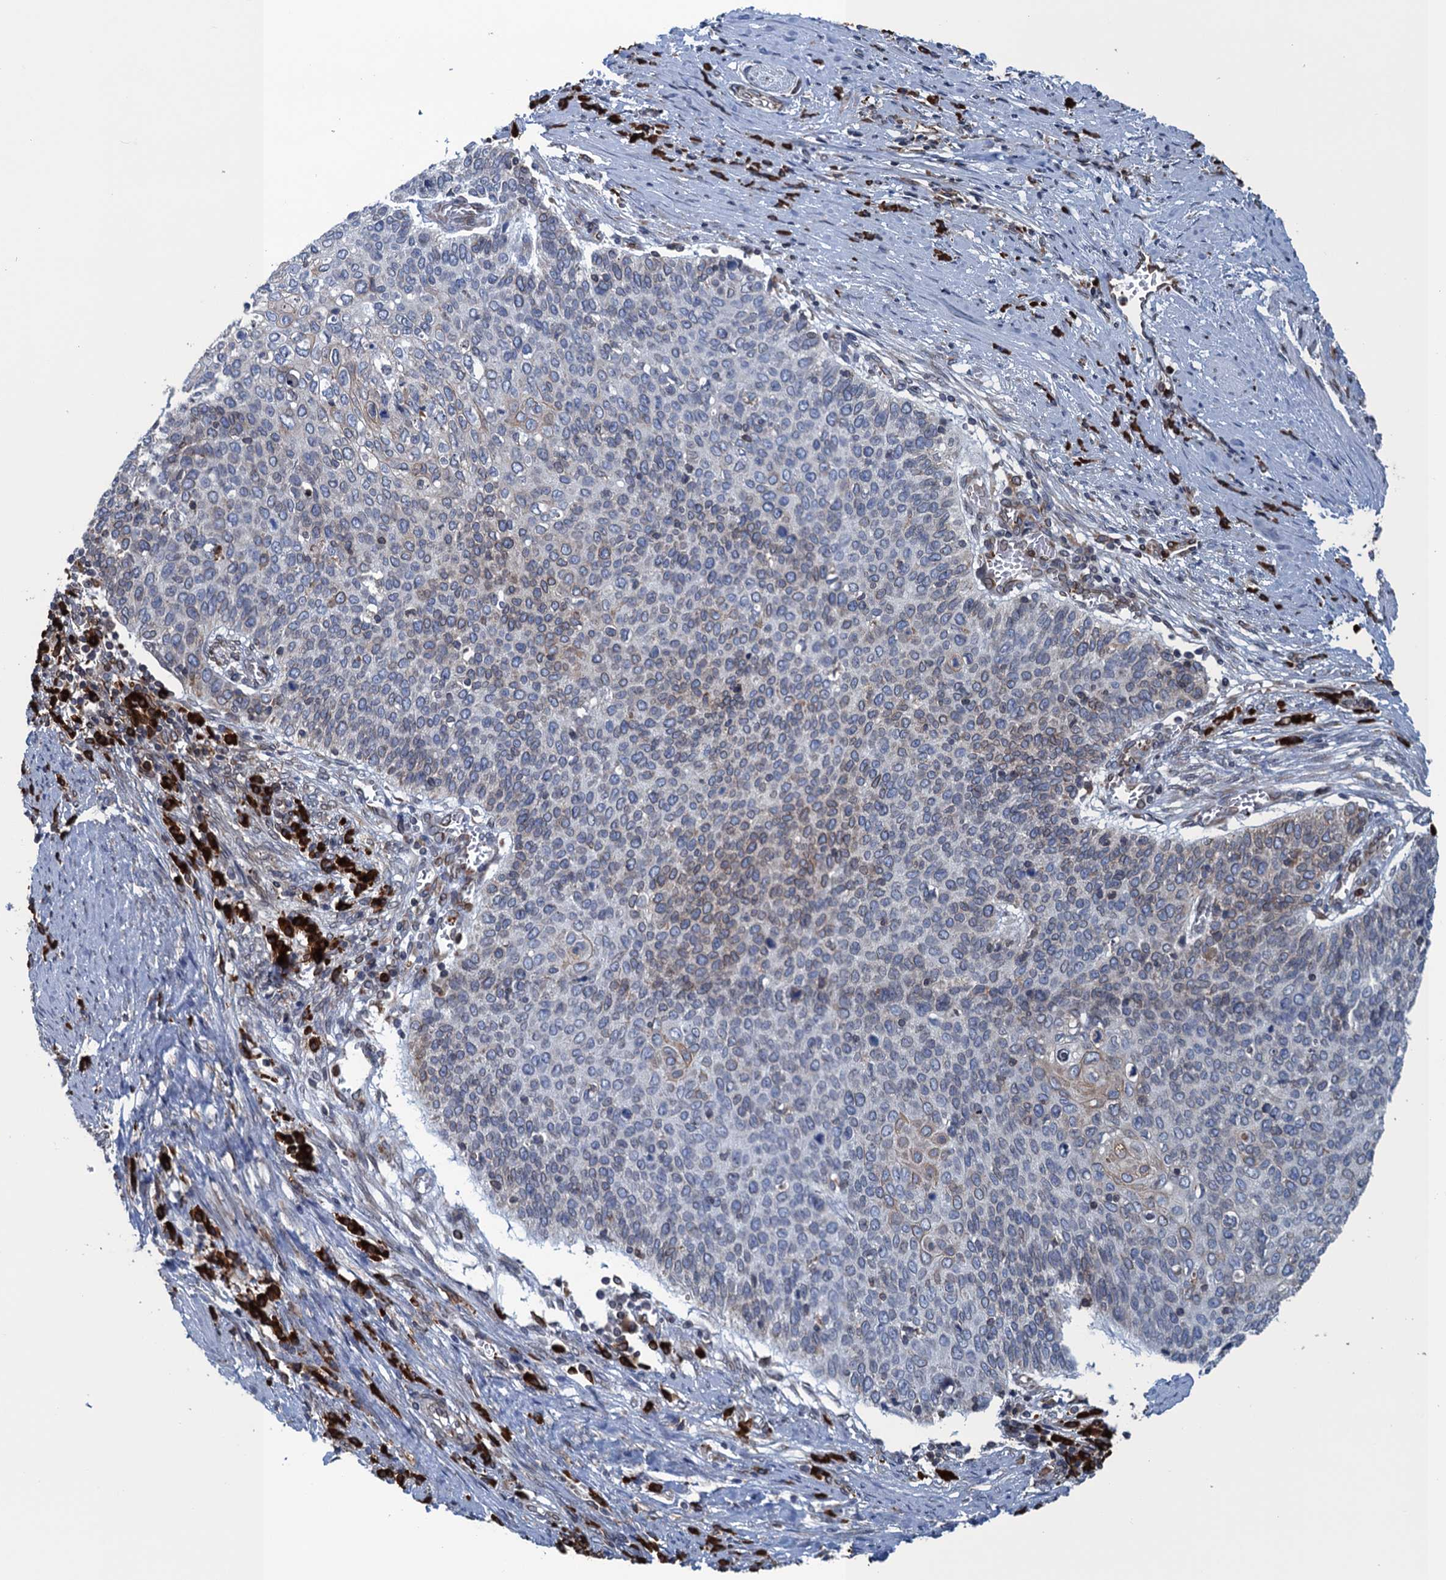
{"staining": {"intensity": "weak", "quantity": "<25%", "location": "cytoplasmic/membranous"}, "tissue": "cervical cancer", "cell_type": "Tumor cells", "image_type": "cancer", "snomed": [{"axis": "morphology", "description": "Squamous cell carcinoma, NOS"}, {"axis": "topography", "description": "Cervix"}], "caption": "Immunohistochemical staining of human cervical cancer (squamous cell carcinoma) demonstrates no significant expression in tumor cells.", "gene": "TMEM205", "patient": {"sex": "female", "age": 39}}